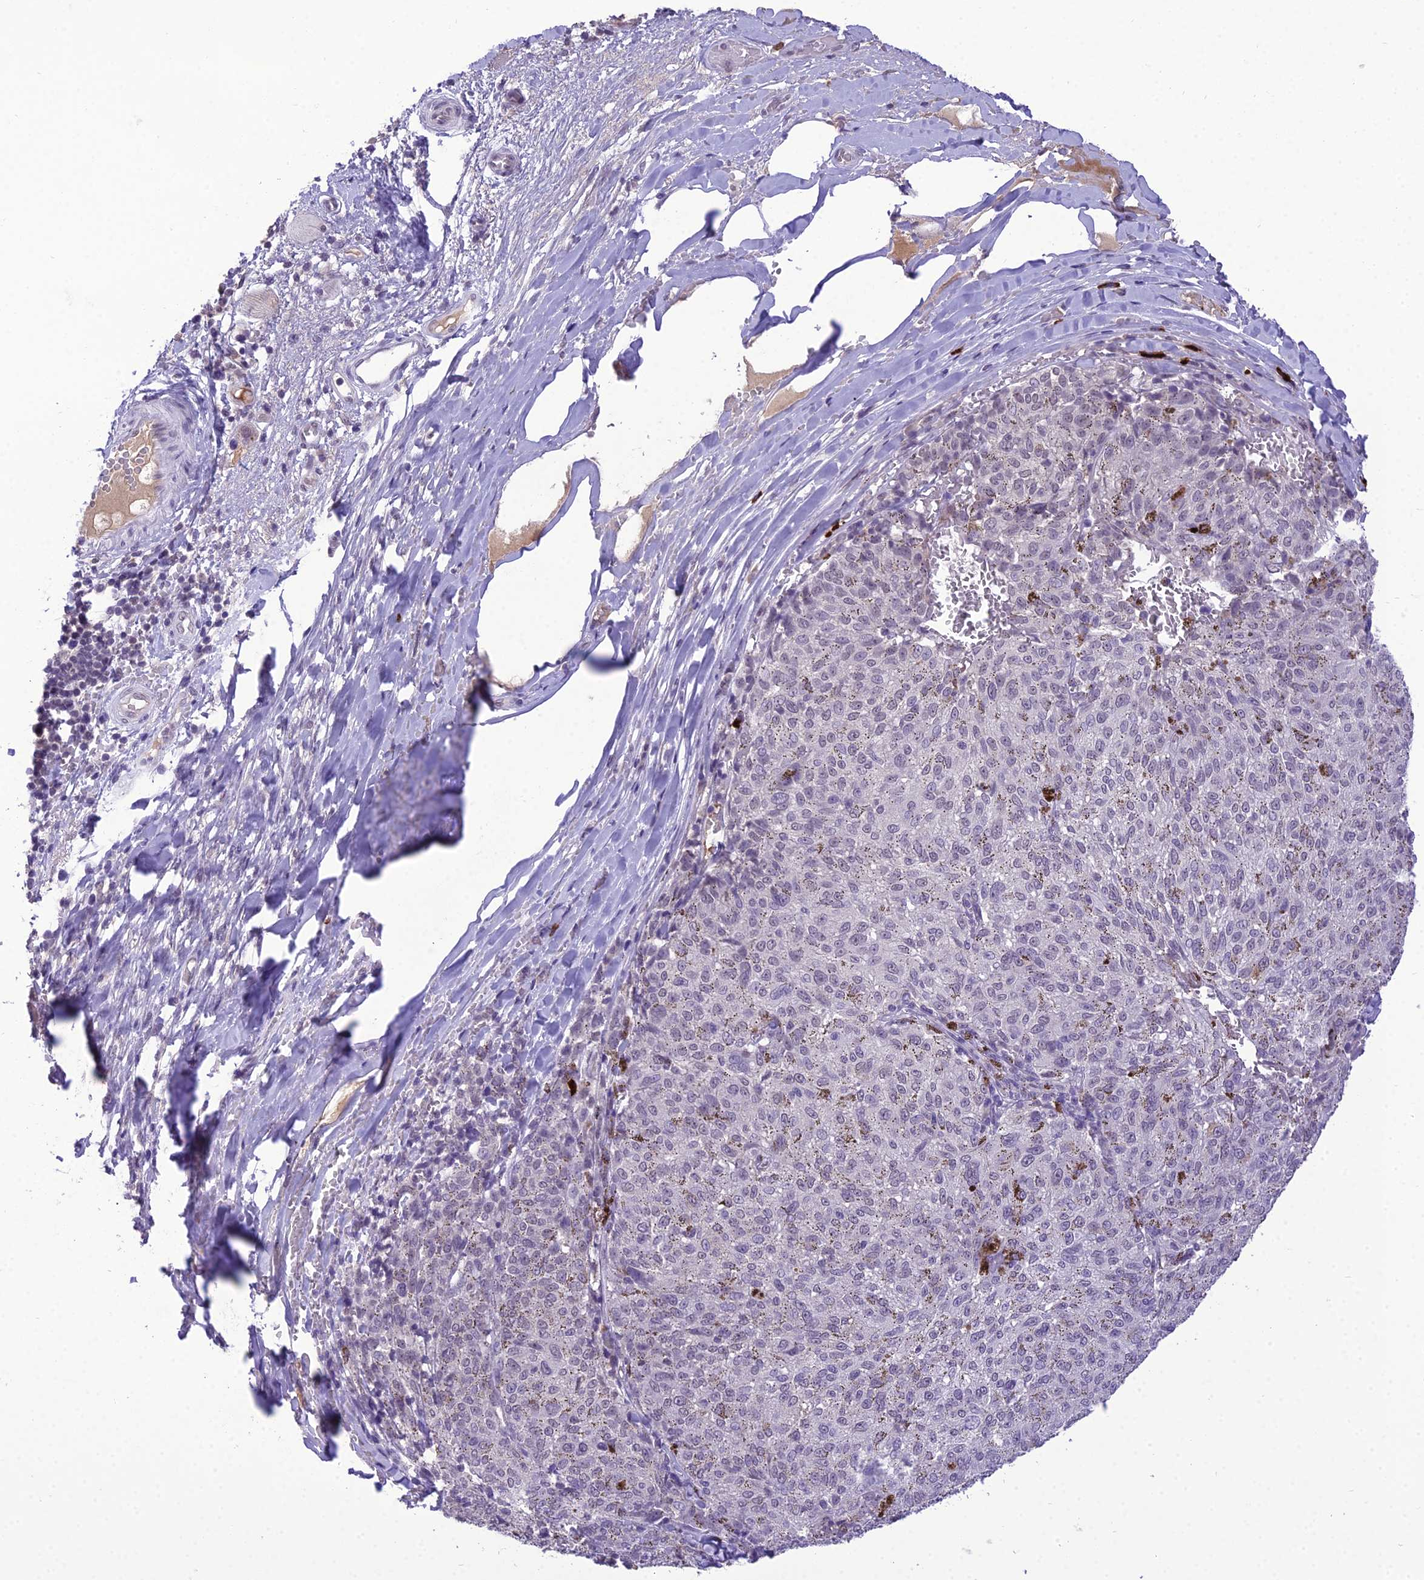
{"staining": {"intensity": "negative", "quantity": "none", "location": "none"}, "tissue": "melanoma", "cell_type": "Tumor cells", "image_type": "cancer", "snomed": [{"axis": "morphology", "description": "Malignant melanoma, NOS"}, {"axis": "topography", "description": "Skin"}], "caption": "This is an immunohistochemistry photomicrograph of human melanoma. There is no expression in tumor cells.", "gene": "SH3RF3", "patient": {"sex": "female", "age": 72}}